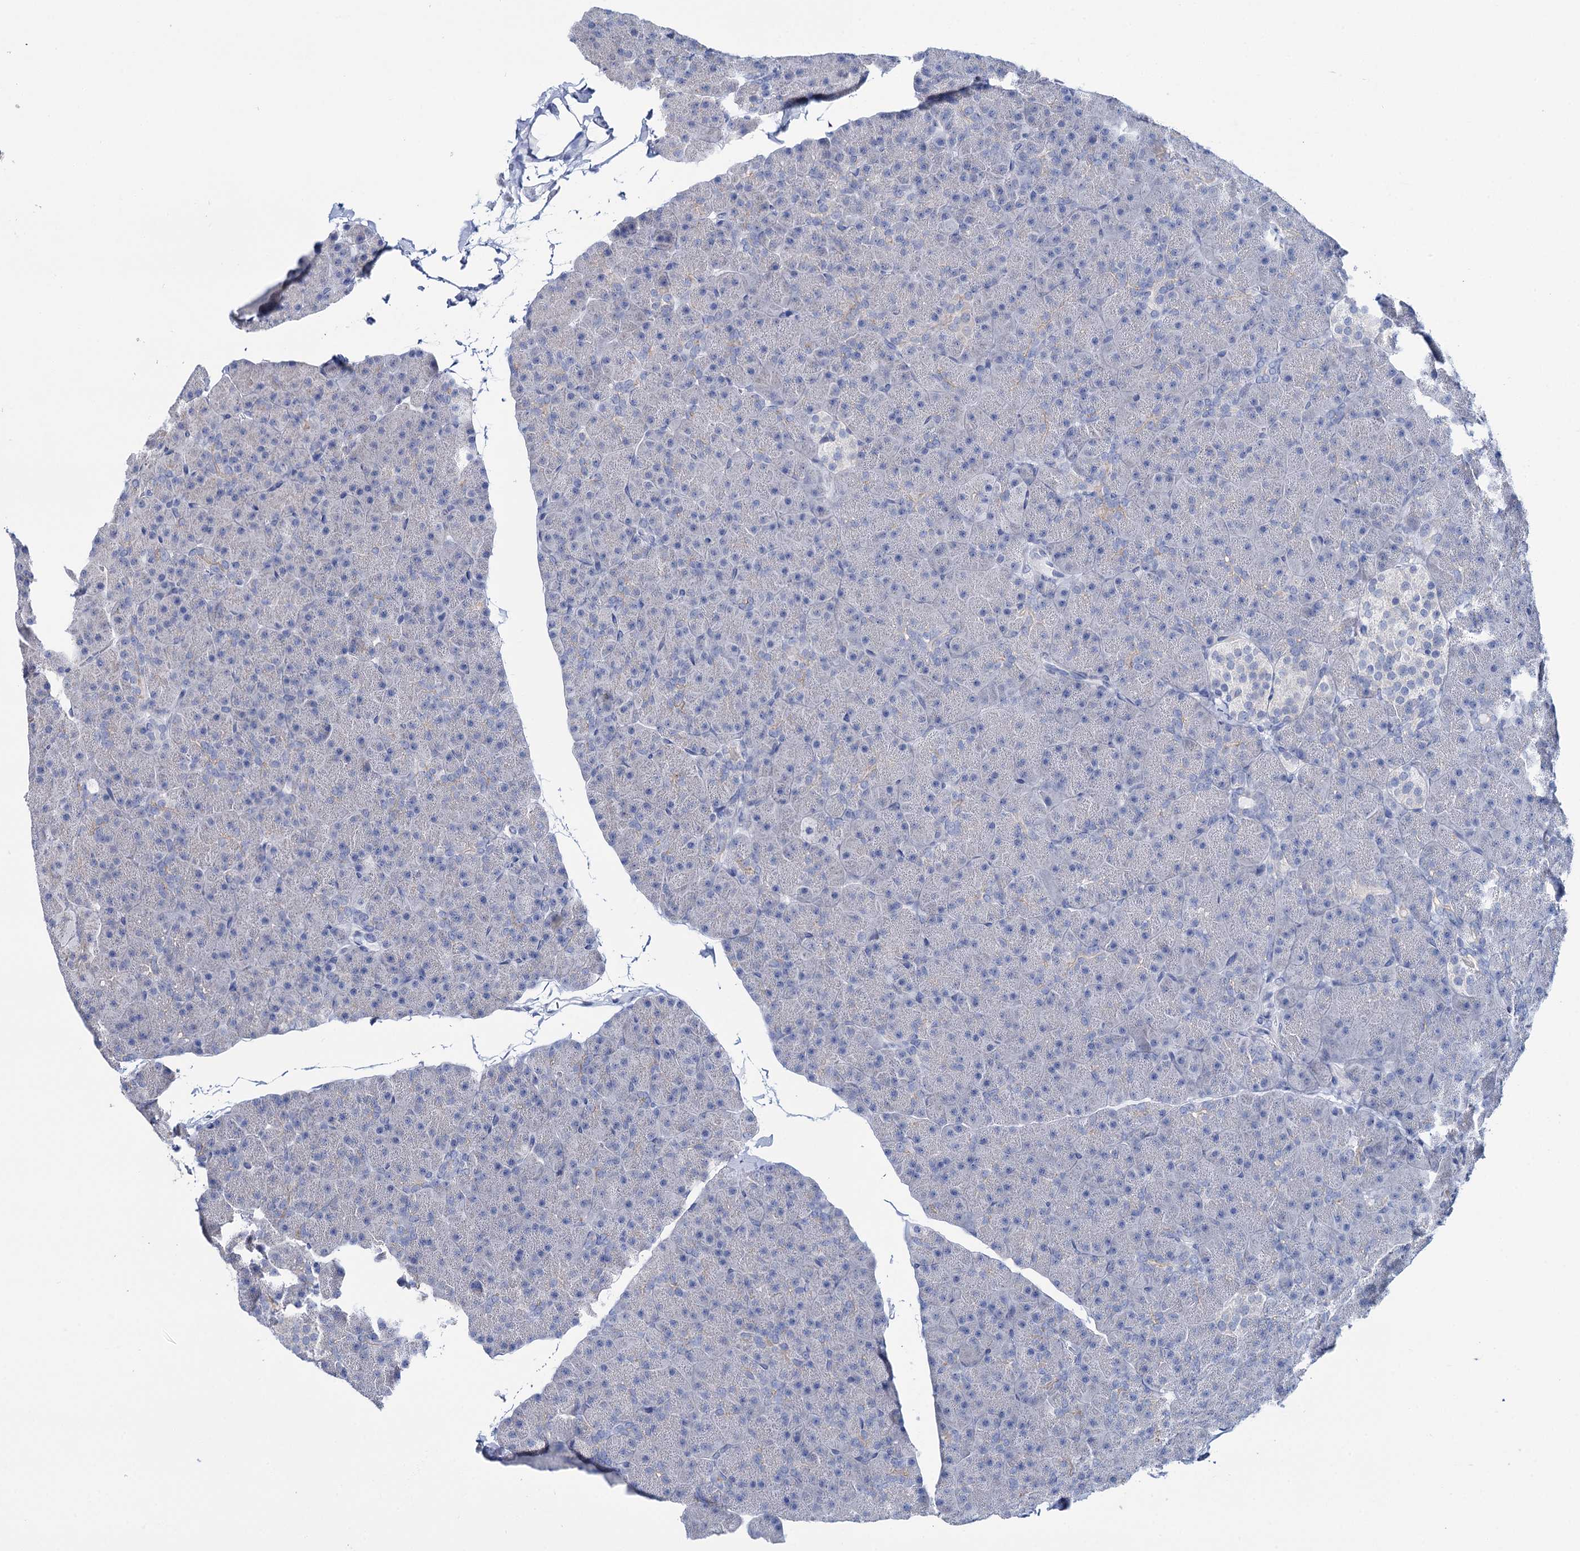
{"staining": {"intensity": "negative", "quantity": "none", "location": "none"}, "tissue": "pancreas", "cell_type": "Exocrine glandular cells", "image_type": "normal", "snomed": [{"axis": "morphology", "description": "Normal tissue, NOS"}, {"axis": "topography", "description": "Pancreas"}], "caption": "This histopathology image is of unremarkable pancreas stained with immunohistochemistry to label a protein in brown with the nuclei are counter-stained blue. There is no positivity in exocrine glandular cells.", "gene": "SPATS2", "patient": {"sex": "male", "age": 36}}